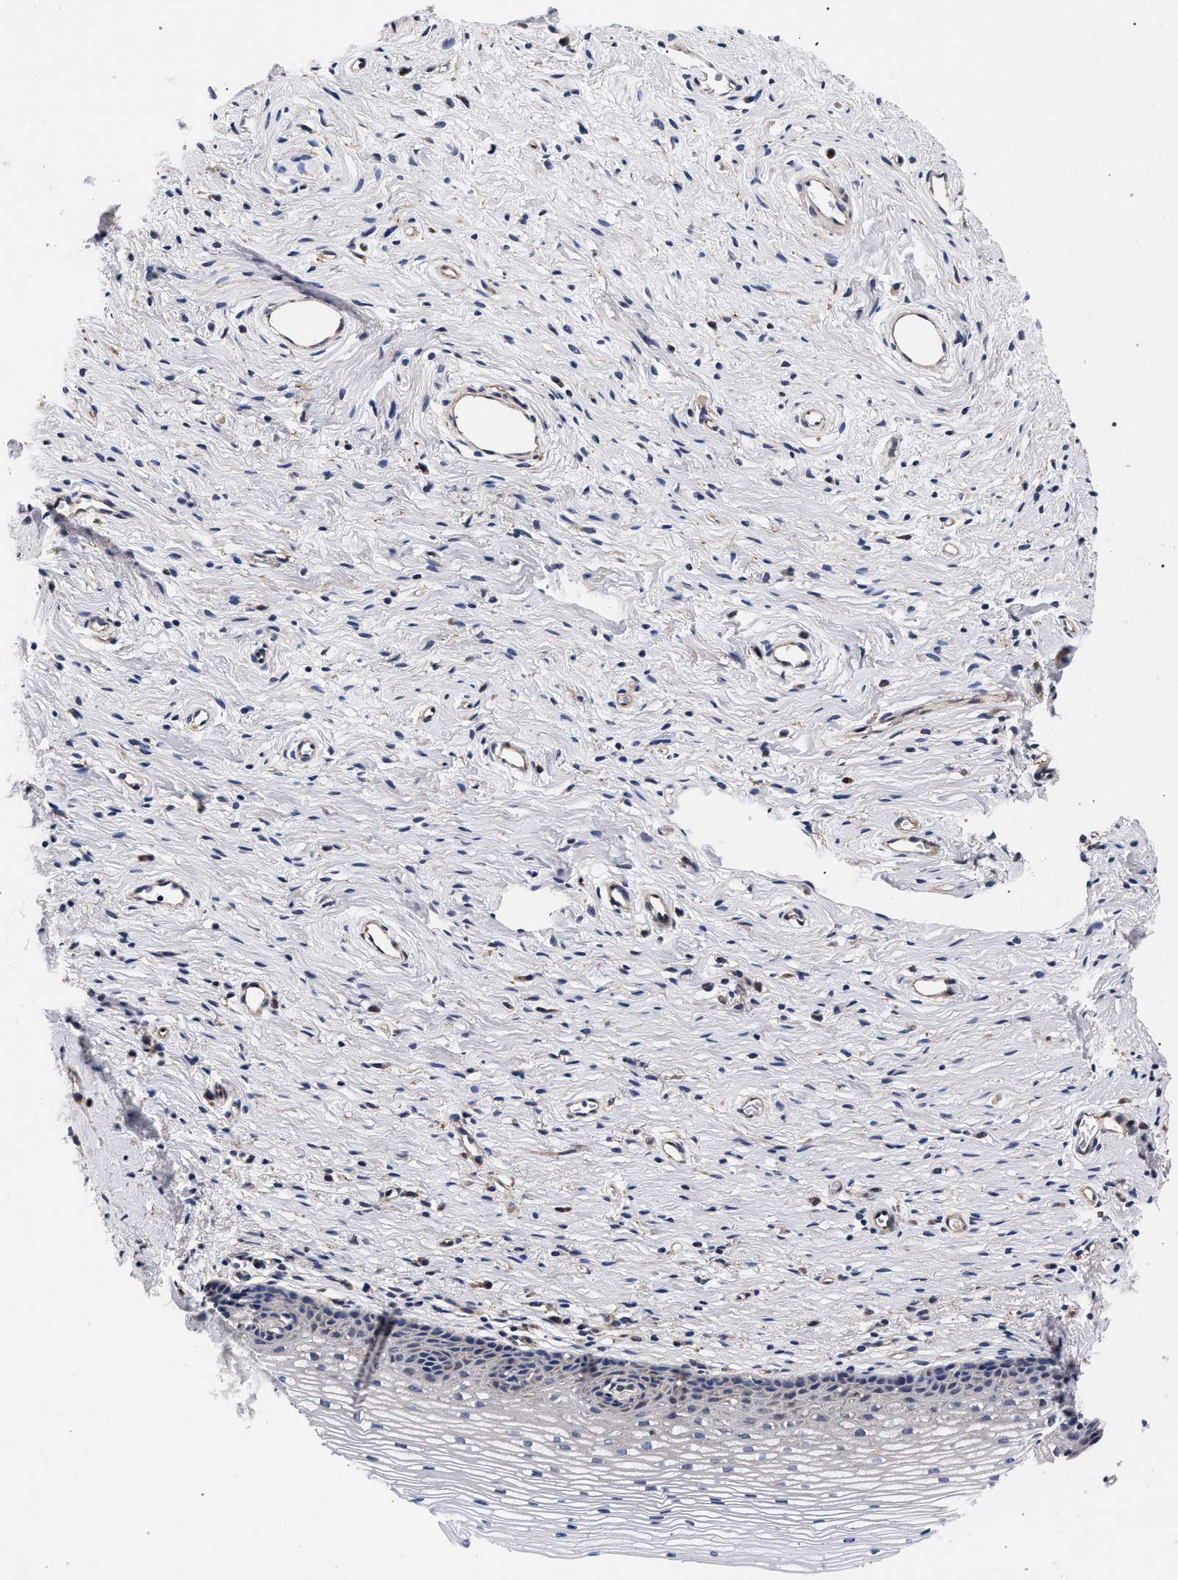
{"staining": {"intensity": "negative", "quantity": "none", "location": "none"}, "tissue": "cervix", "cell_type": "Glandular cells", "image_type": "normal", "snomed": [{"axis": "morphology", "description": "Normal tissue, NOS"}, {"axis": "topography", "description": "Cervix"}], "caption": "DAB immunohistochemical staining of unremarkable human cervix shows no significant positivity in glandular cells. (Immunohistochemistry (ihc), brightfield microscopy, high magnification).", "gene": "CFAP95", "patient": {"sex": "female", "age": 77}}